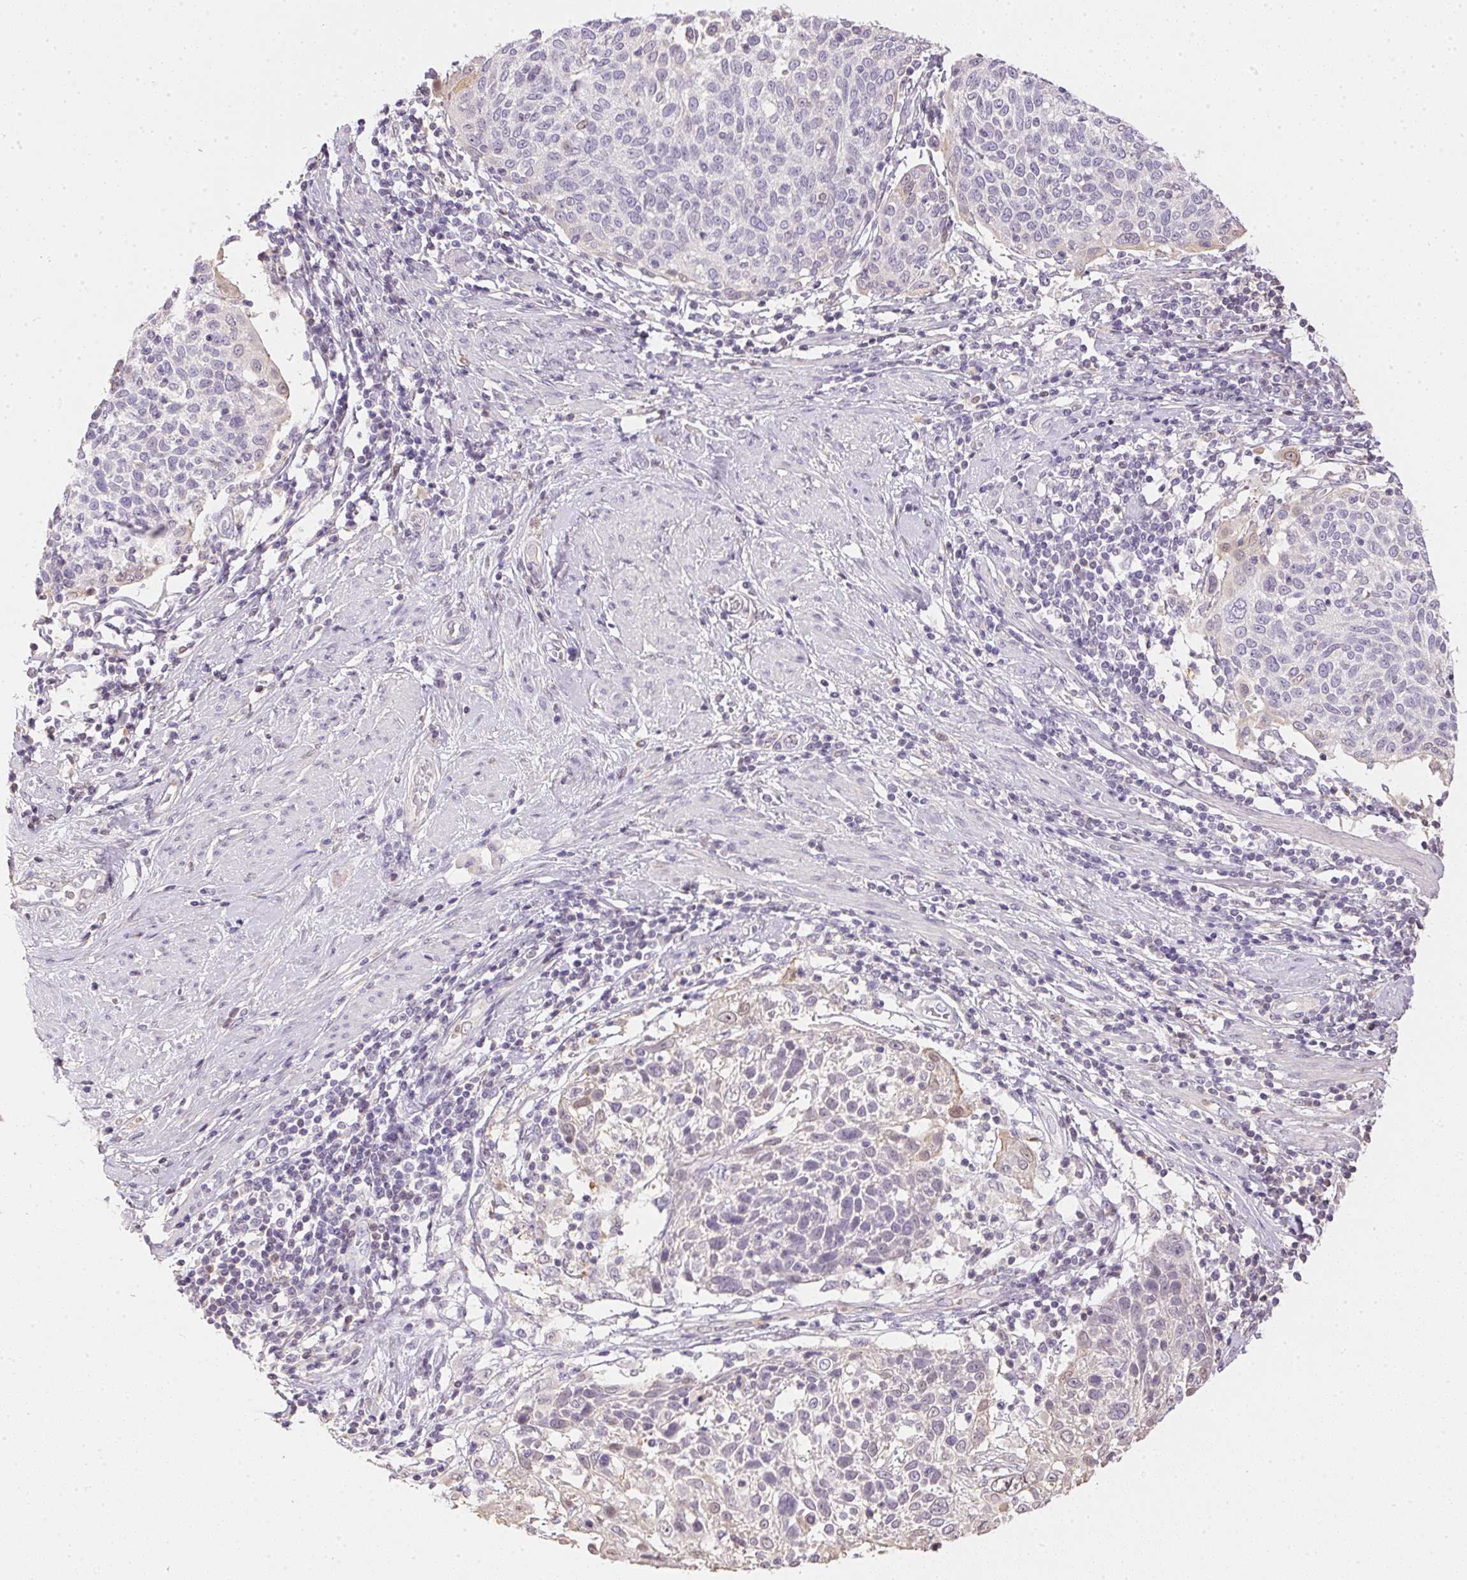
{"staining": {"intensity": "negative", "quantity": "none", "location": "none"}, "tissue": "cervical cancer", "cell_type": "Tumor cells", "image_type": "cancer", "snomed": [{"axis": "morphology", "description": "Squamous cell carcinoma, NOS"}, {"axis": "topography", "description": "Cervix"}], "caption": "Immunohistochemistry (IHC) image of neoplastic tissue: human squamous cell carcinoma (cervical) stained with DAB displays no significant protein positivity in tumor cells. Brightfield microscopy of IHC stained with DAB (brown) and hematoxylin (blue), captured at high magnification.", "gene": "S100A3", "patient": {"sex": "female", "age": 61}}